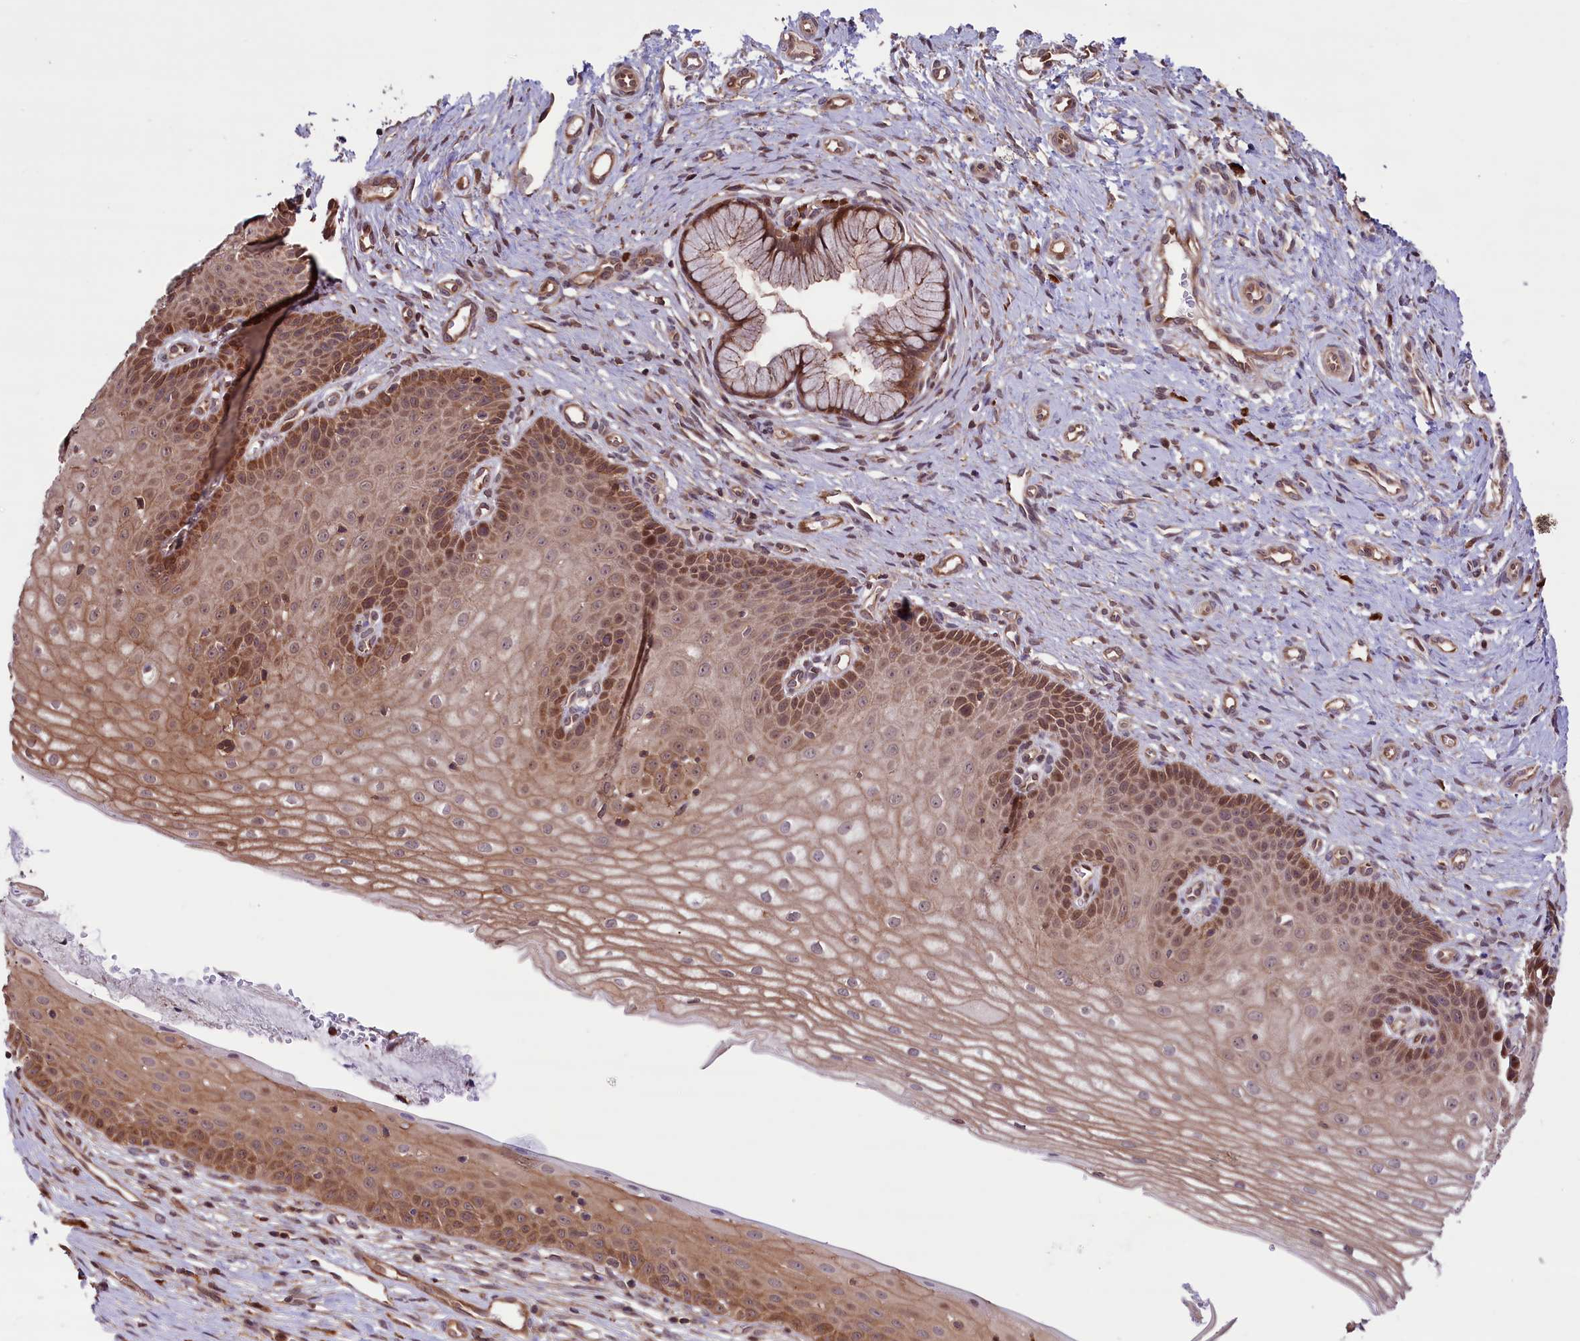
{"staining": {"intensity": "moderate", "quantity": "25%-75%", "location": "cytoplasmic/membranous,nuclear"}, "tissue": "cervix", "cell_type": "Glandular cells", "image_type": "normal", "snomed": [{"axis": "morphology", "description": "Normal tissue, NOS"}, {"axis": "topography", "description": "Cervix"}], "caption": "Cervix stained with DAB (3,3'-diaminobenzidine) immunohistochemistry displays medium levels of moderate cytoplasmic/membranous,nuclear expression in approximately 25%-75% of glandular cells. The protein of interest is stained brown, and the nuclei are stained in blue (DAB (3,3'-diaminobenzidine) IHC with brightfield microscopy, high magnification).", "gene": "RIC8A", "patient": {"sex": "female", "age": 36}}